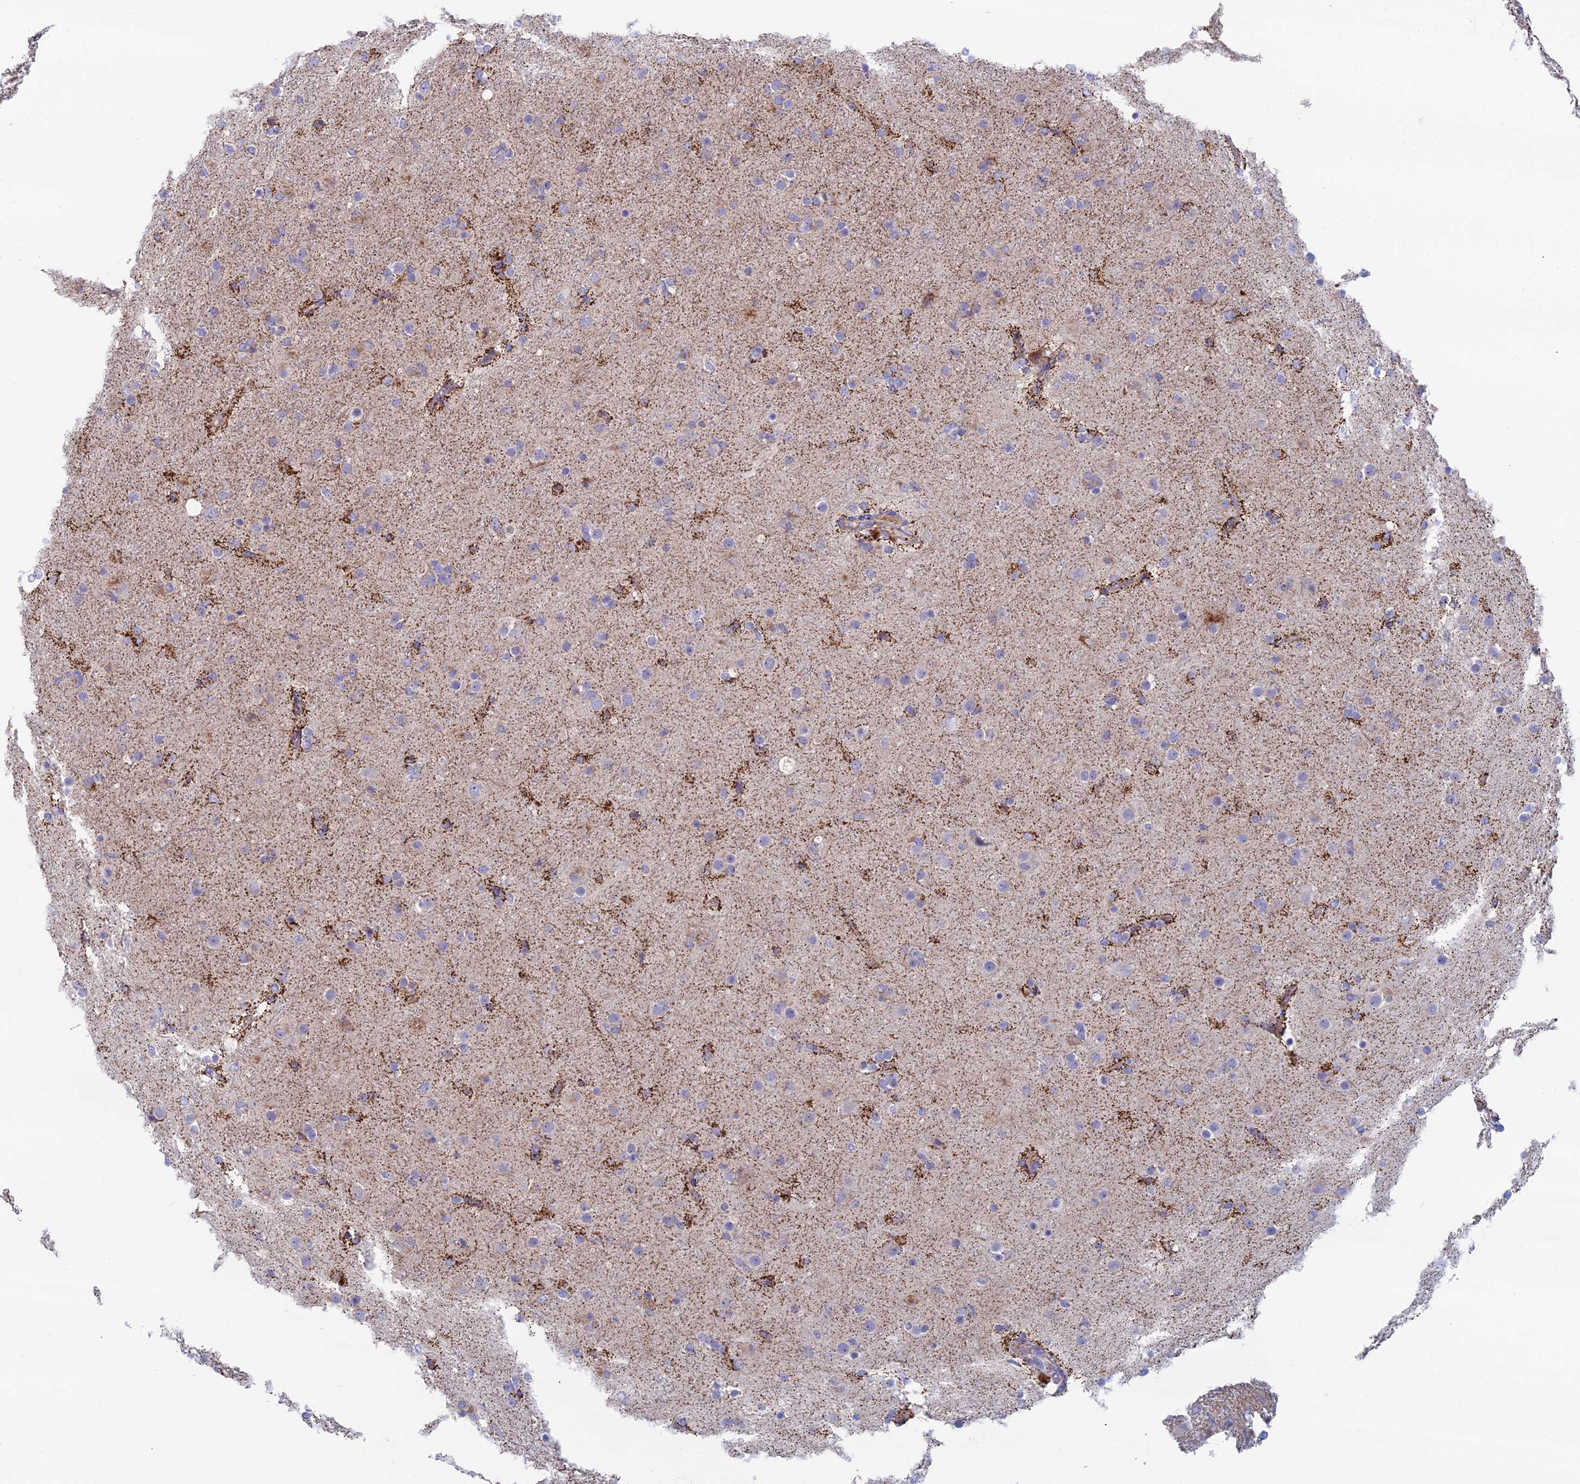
{"staining": {"intensity": "negative", "quantity": "none", "location": "none"}, "tissue": "glioma", "cell_type": "Tumor cells", "image_type": "cancer", "snomed": [{"axis": "morphology", "description": "Glioma, malignant, Low grade"}, {"axis": "topography", "description": "Brain"}], "caption": "The micrograph displays no significant expression in tumor cells of malignant glioma (low-grade). Nuclei are stained in blue.", "gene": "IFTAP", "patient": {"sex": "male", "age": 65}}